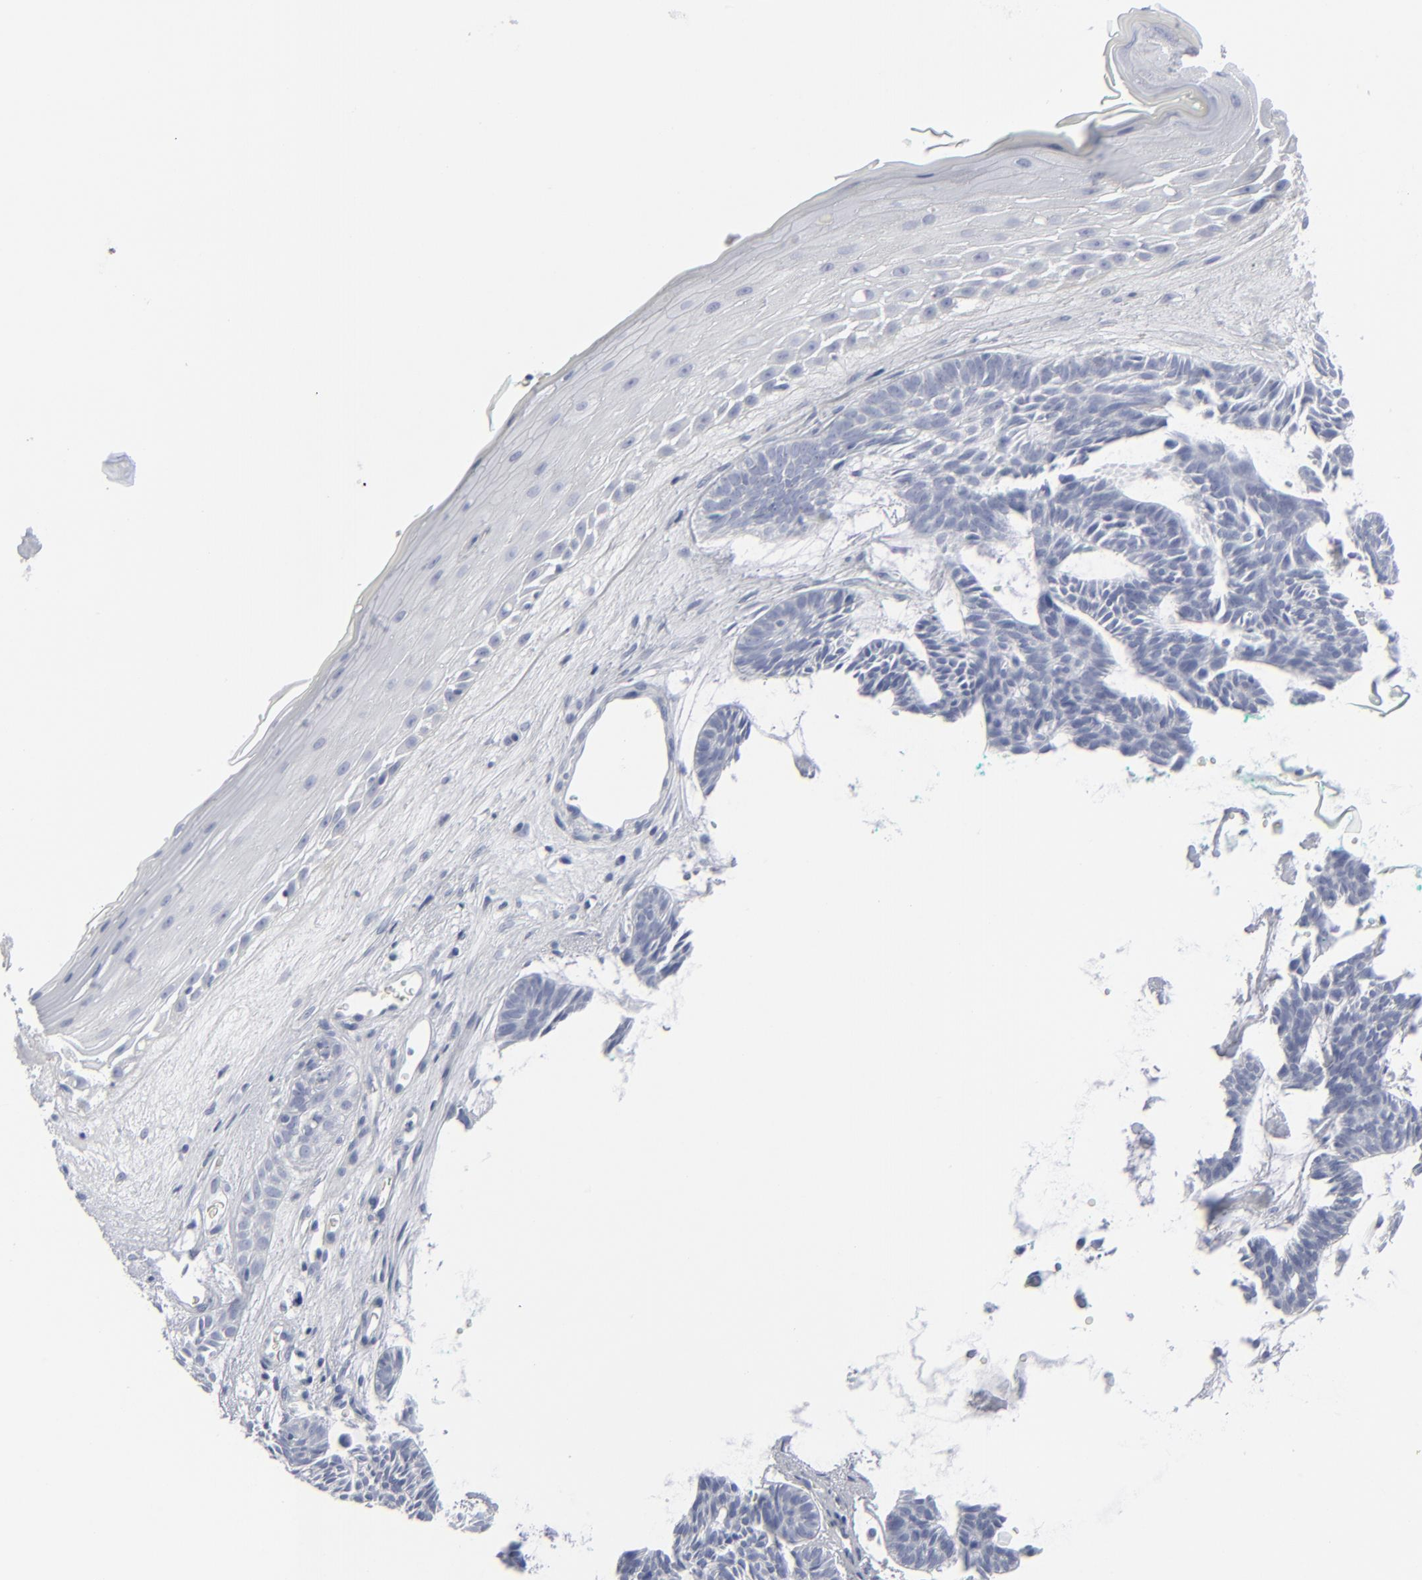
{"staining": {"intensity": "negative", "quantity": "none", "location": "none"}, "tissue": "skin cancer", "cell_type": "Tumor cells", "image_type": "cancer", "snomed": [{"axis": "morphology", "description": "Basal cell carcinoma"}, {"axis": "topography", "description": "Skin"}], "caption": "Tumor cells are negative for protein expression in human skin cancer (basal cell carcinoma).", "gene": "MSLN", "patient": {"sex": "male", "age": 75}}